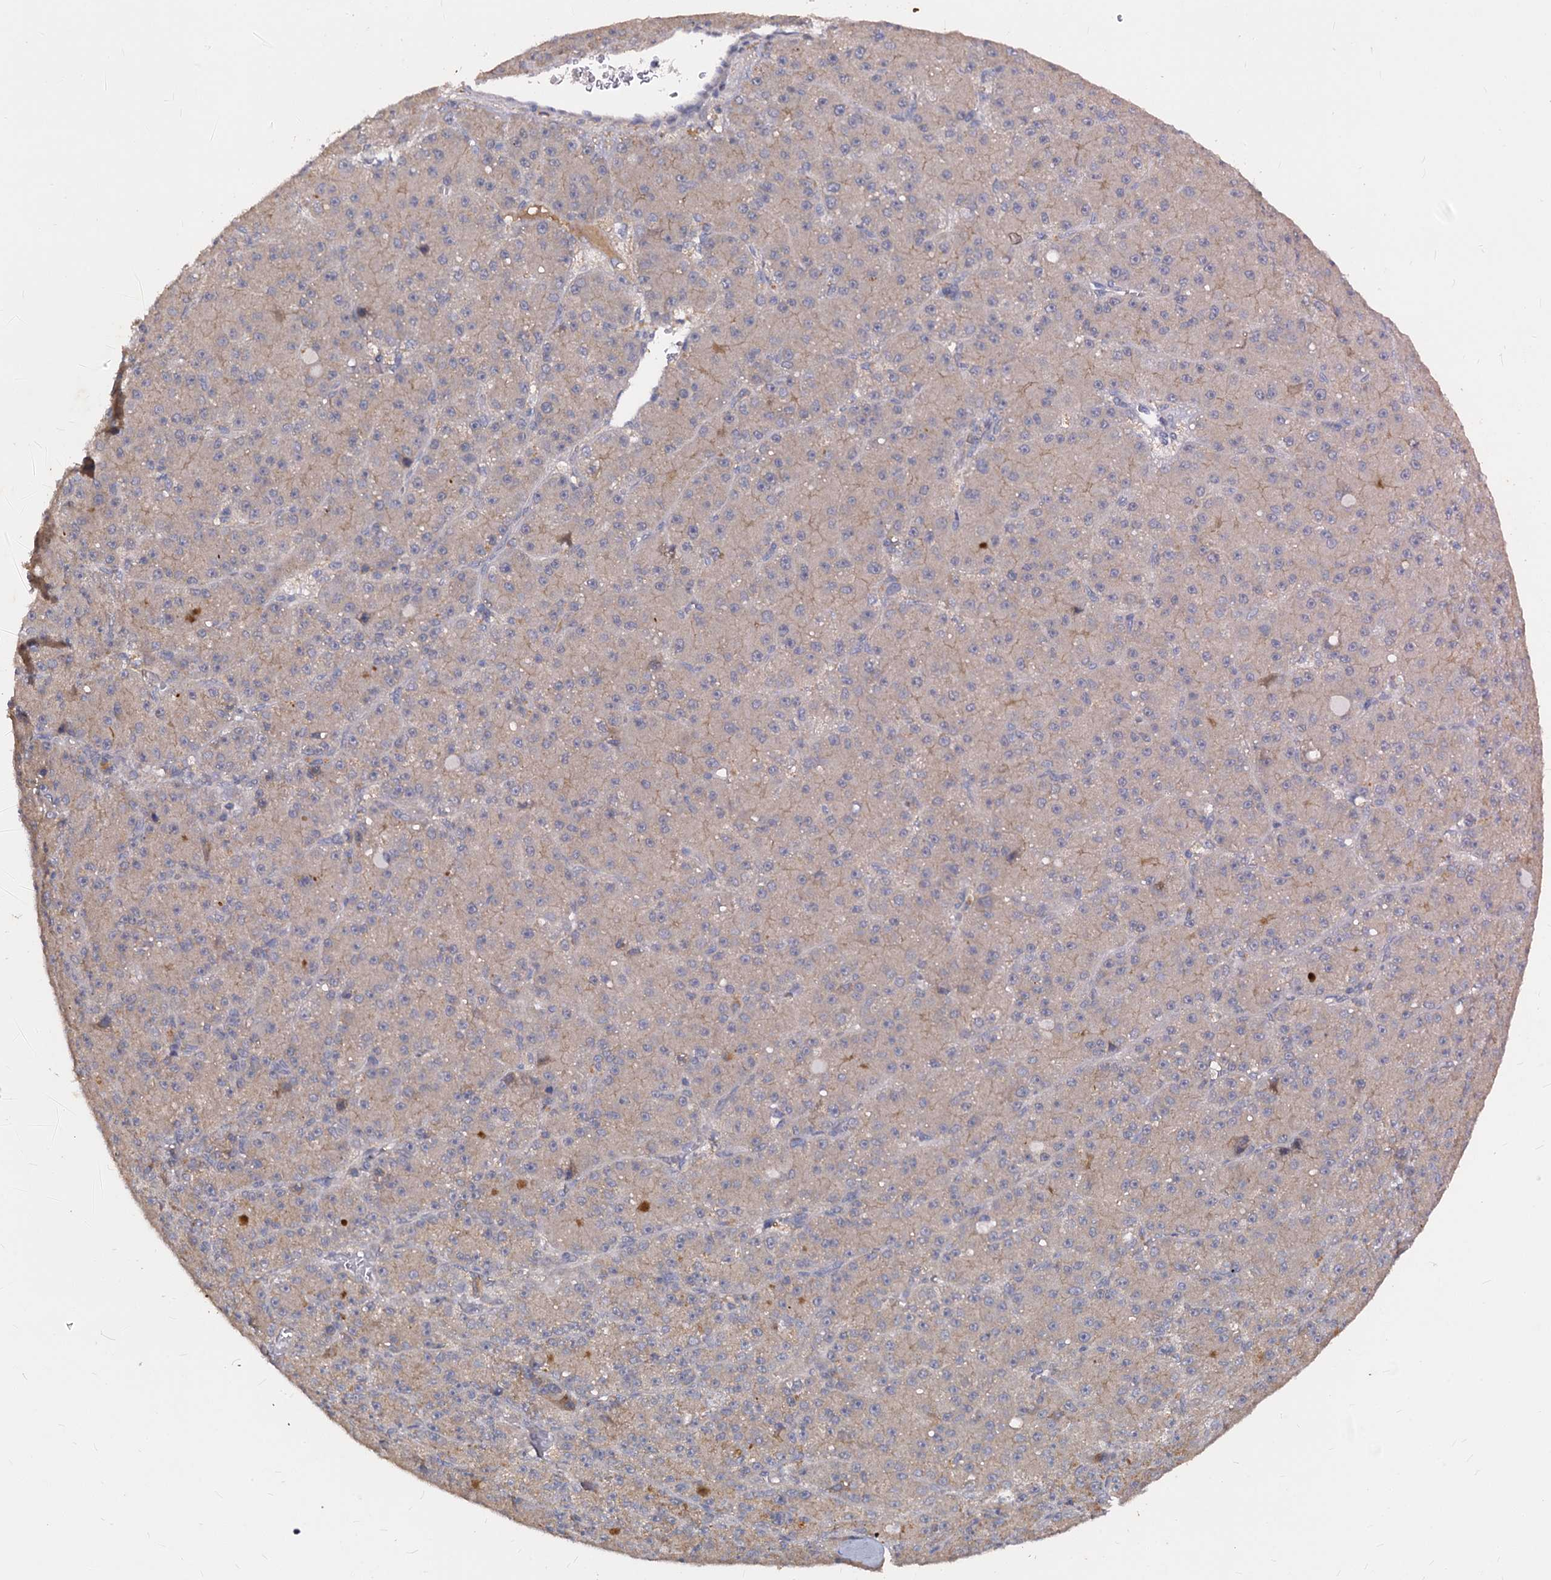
{"staining": {"intensity": "weak", "quantity": "<25%", "location": "cytoplasmic/membranous"}, "tissue": "liver cancer", "cell_type": "Tumor cells", "image_type": "cancer", "snomed": [{"axis": "morphology", "description": "Carcinoma, Hepatocellular, NOS"}, {"axis": "topography", "description": "Liver"}], "caption": "This is an immunohistochemistry (IHC) histopathology image of human liver cancer. There is no expression in tumor cells.", "gene": "CCDC184", "patient": {"sex": "male", "age": 67}}